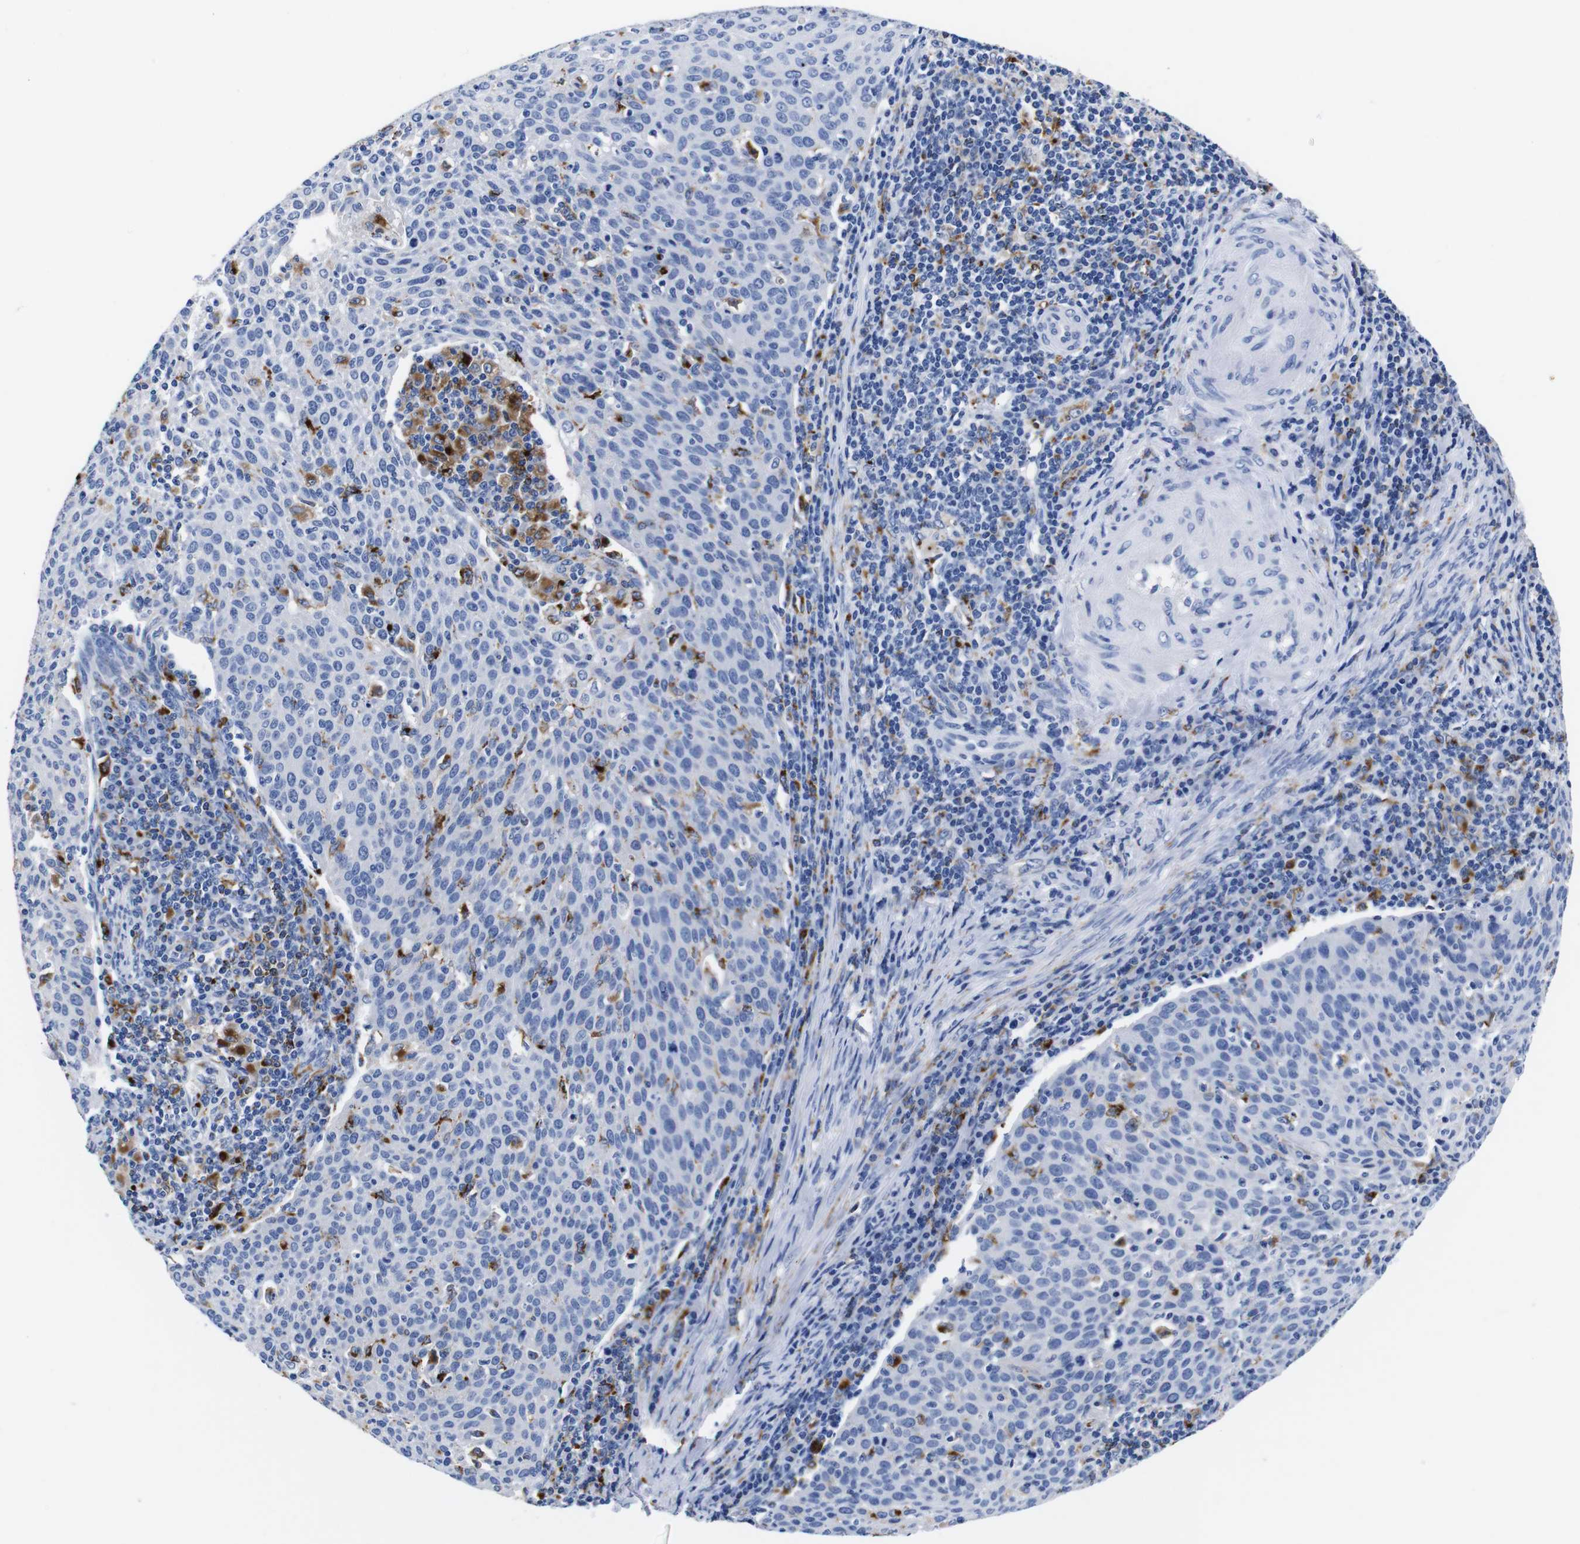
{"staining": {"intensity": "negative", "quantity": "none", "location": "none"}, "tissue": "cervical cancer", "cell_type": "Tumor cells", "image_type": "cancer", "snomed": [{"axis": "morphology", "description": "Squamous cell carcinoma, NOS"}, {"axis": "topography", "description": "Cervix"}], "caption": "The photomicrograph reveals no significant staining in tumor cells of cervical squamous cell carcinoma. (DAB immunohistochemistry with hematoxylin counter stain).", "gene": "HLA-DMB", "patient": {"sex": "female", "age": 38}}